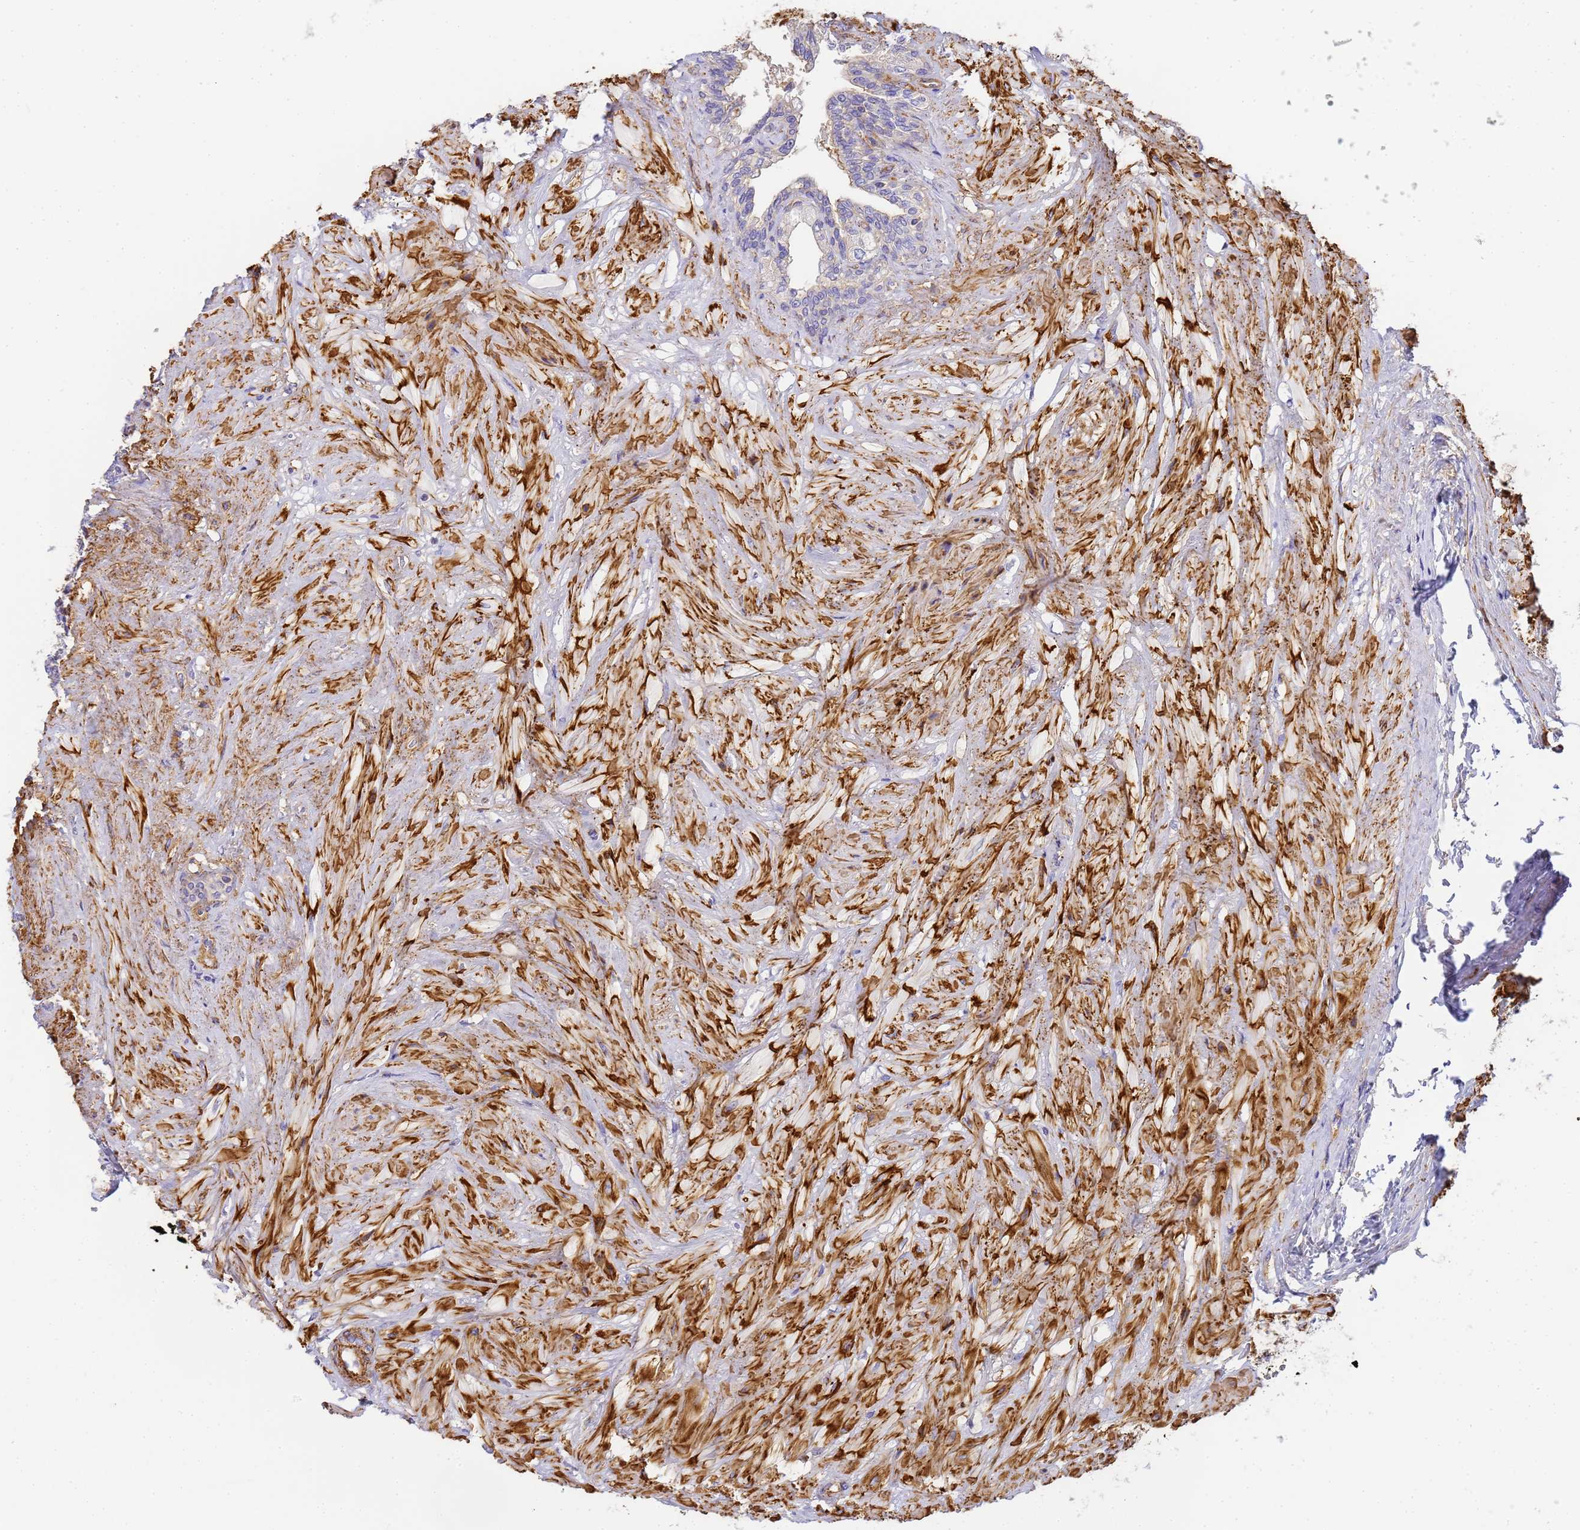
{"staining": {"intensity": "negative", "quantity": "none", "location": "none"}, "tissue": "seminal vesicle", "cell_type": "Glandular cells", "image_type": "normal", "snomed": [{"axis": "morphology", "description": "Normal tissue, NOS"}, {"axis": "topography", "description": "Seminal veicle"}, {"axis": "topography", "description": "Peripheral nerve tissue"}], "caption": "Immunohistochemistry photomicrograph of normal human seminal vesicle stained for a protein (brown), which displays no positivity in glandular cells.", "gene": "MYL10", "patient": {"sex": "male", "age": 60}}